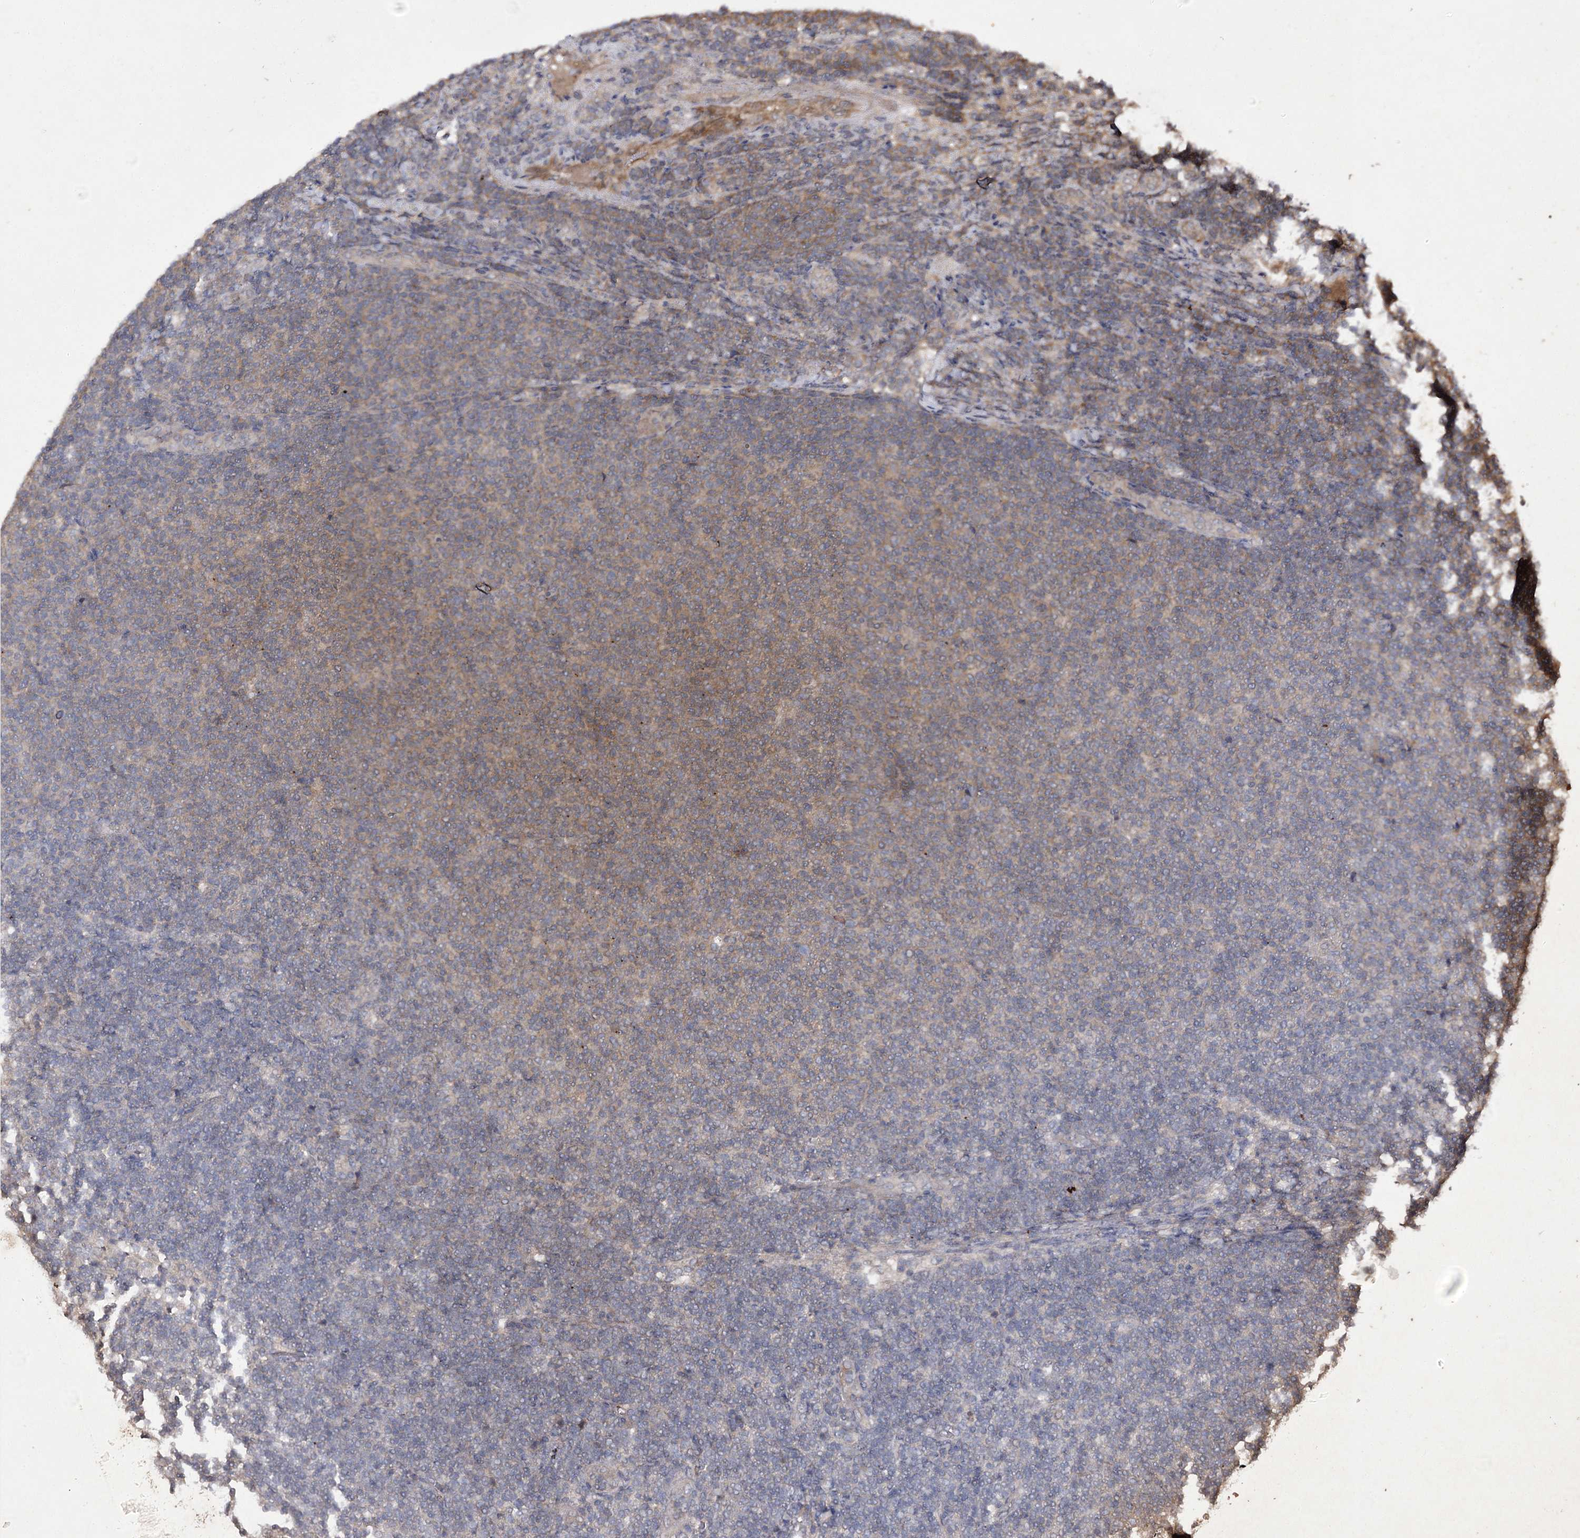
{"staining": {"intensity": "moderate", "quantity": "<25%", "location": "cytoplasmic/membranous"}, "tissue": "lymphoma", "cell_type": "Tumor cells", "image_type": "cancer", "snomed": [{"axis": "morphology", "description": "Malignant lymphoma, non-Hodgkin's type, Low grade"}, {"axis": "topography", "description": "Lymph node"}], "caption": "Approximately <25% of tumor cells in human malignant lymphoma, non-Hodgkin's type (low-grade) exhibit moderate cytoplasmic/membranous protein positivity as visualized by brown immunohistochemical staining.", "gene": "BCR", "patient": {"sex": "male", "age": 66}}